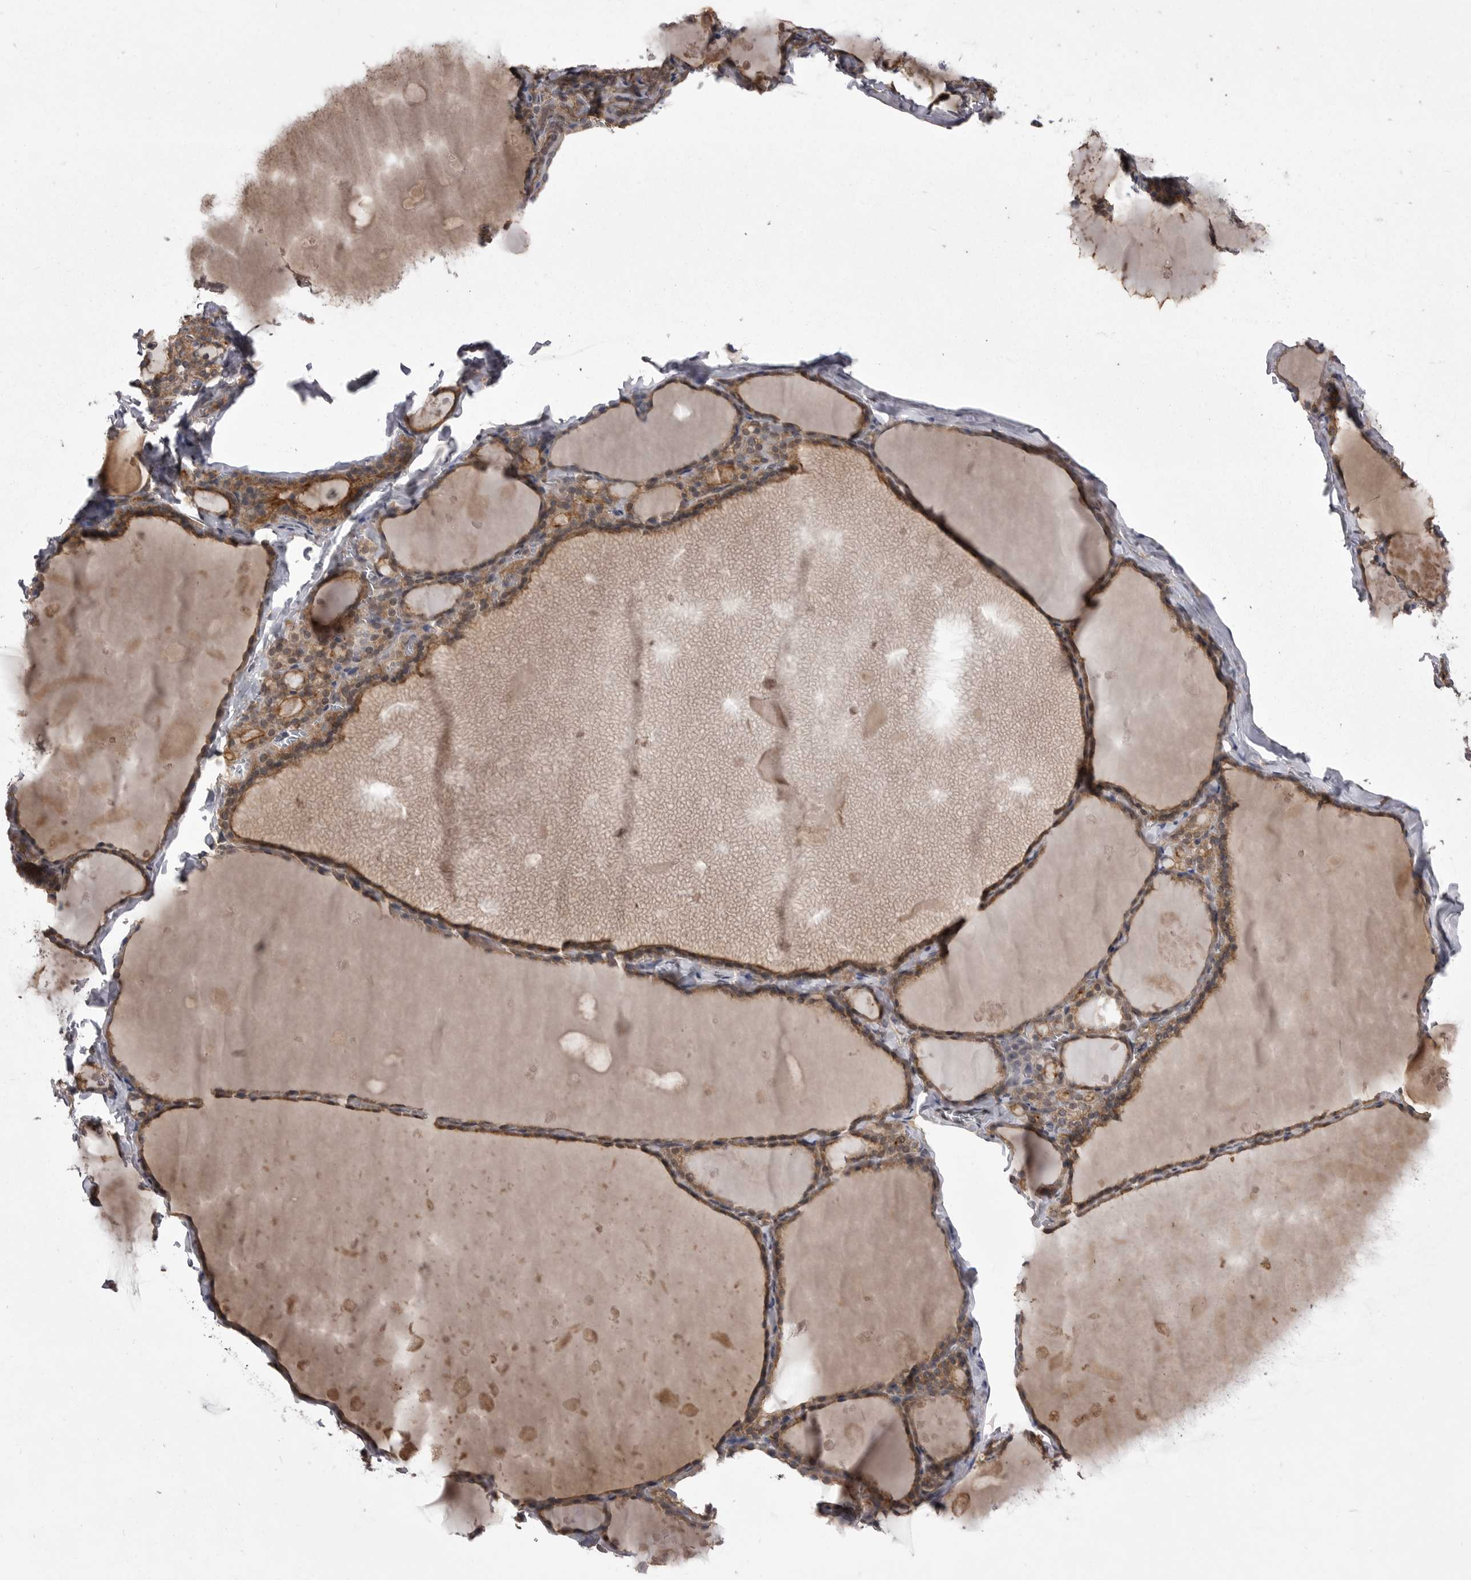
{"staining": {"intensity": "moderate", "quantity": ">75%", "location": "cytoplasmic/membranous,nuclear"}, "tissue": "thyroid gland", "cell_type": "Glandular cells", "image_type": "normal", "snomed": [{"axis": "morphology", "description": "Normal tissue, NOS"}, {"axis": "topography", "description": "Thyroid gland"}], "caption": "Thyroid gland stained for a protein reveals moderate cytoplasmic/membranous,nuclear positivity in glandular cells. Ihc stains the protein in brown and the nuclei are stained blue.", "gene": "ABL1", "patient": {"sex": "male", "age": 56}}